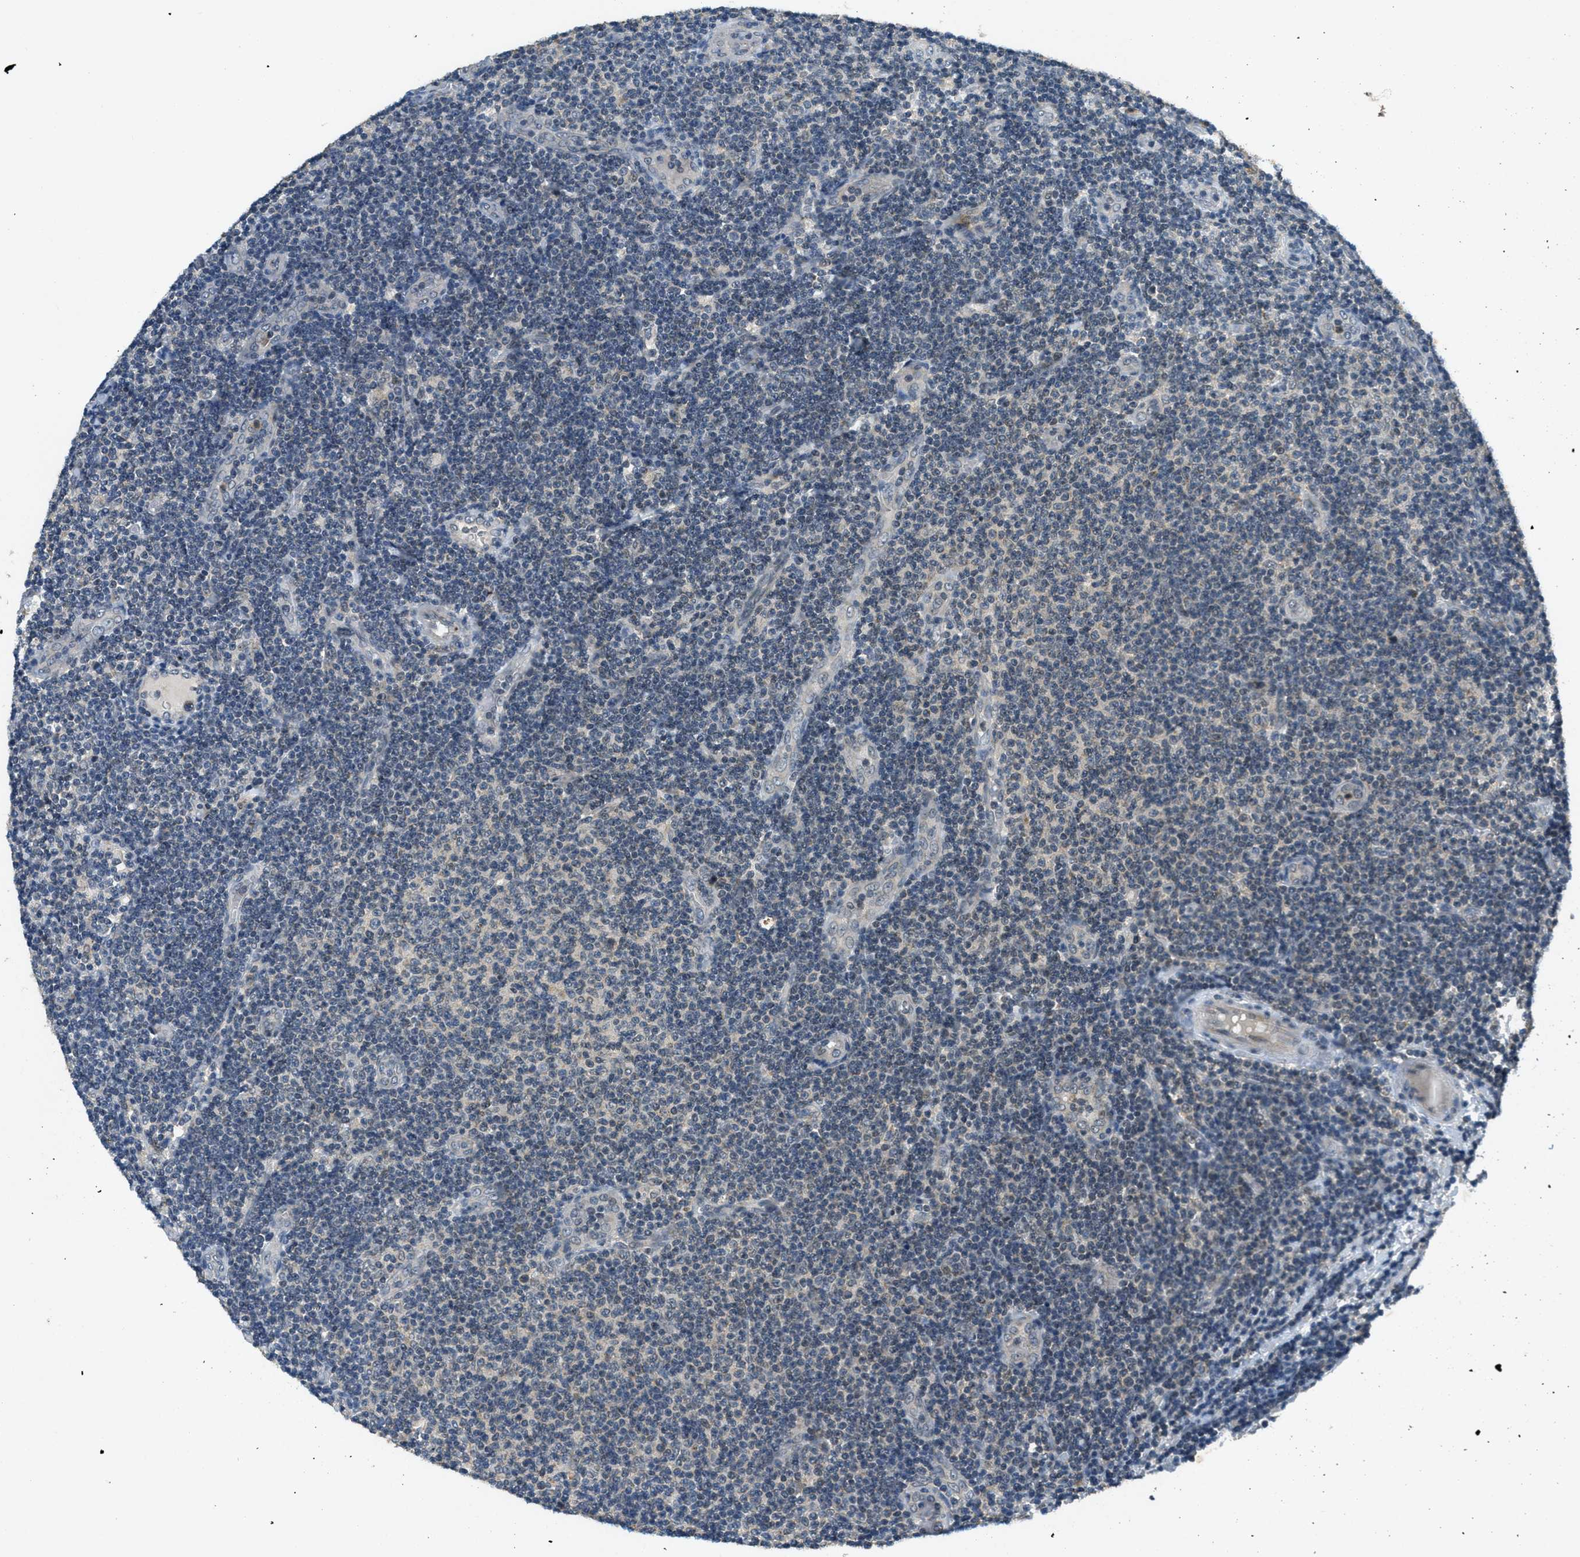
{"staining": {"intensity": "negative", "quantity": "none", "location": "none"}, "tissue": "lymphoma", "cell_type": "Tumor cells", "image_type": "cancer", "snomed": [{"axis": "morphology", "description": "Malignant lymphoma, non-Hodgkin's type, Low grade"}, {"axis": "topography", "description": "Lymph node"}], "caption": "A high-resolution image shows immunohistochemistry (IHC) staining of low-grade malignant lymphoma, non-Hodgkin's type, which reveals no significant expression in tumor cells.", "gene": "TCF20", "patient": {"sex": "male", "age": 83}}